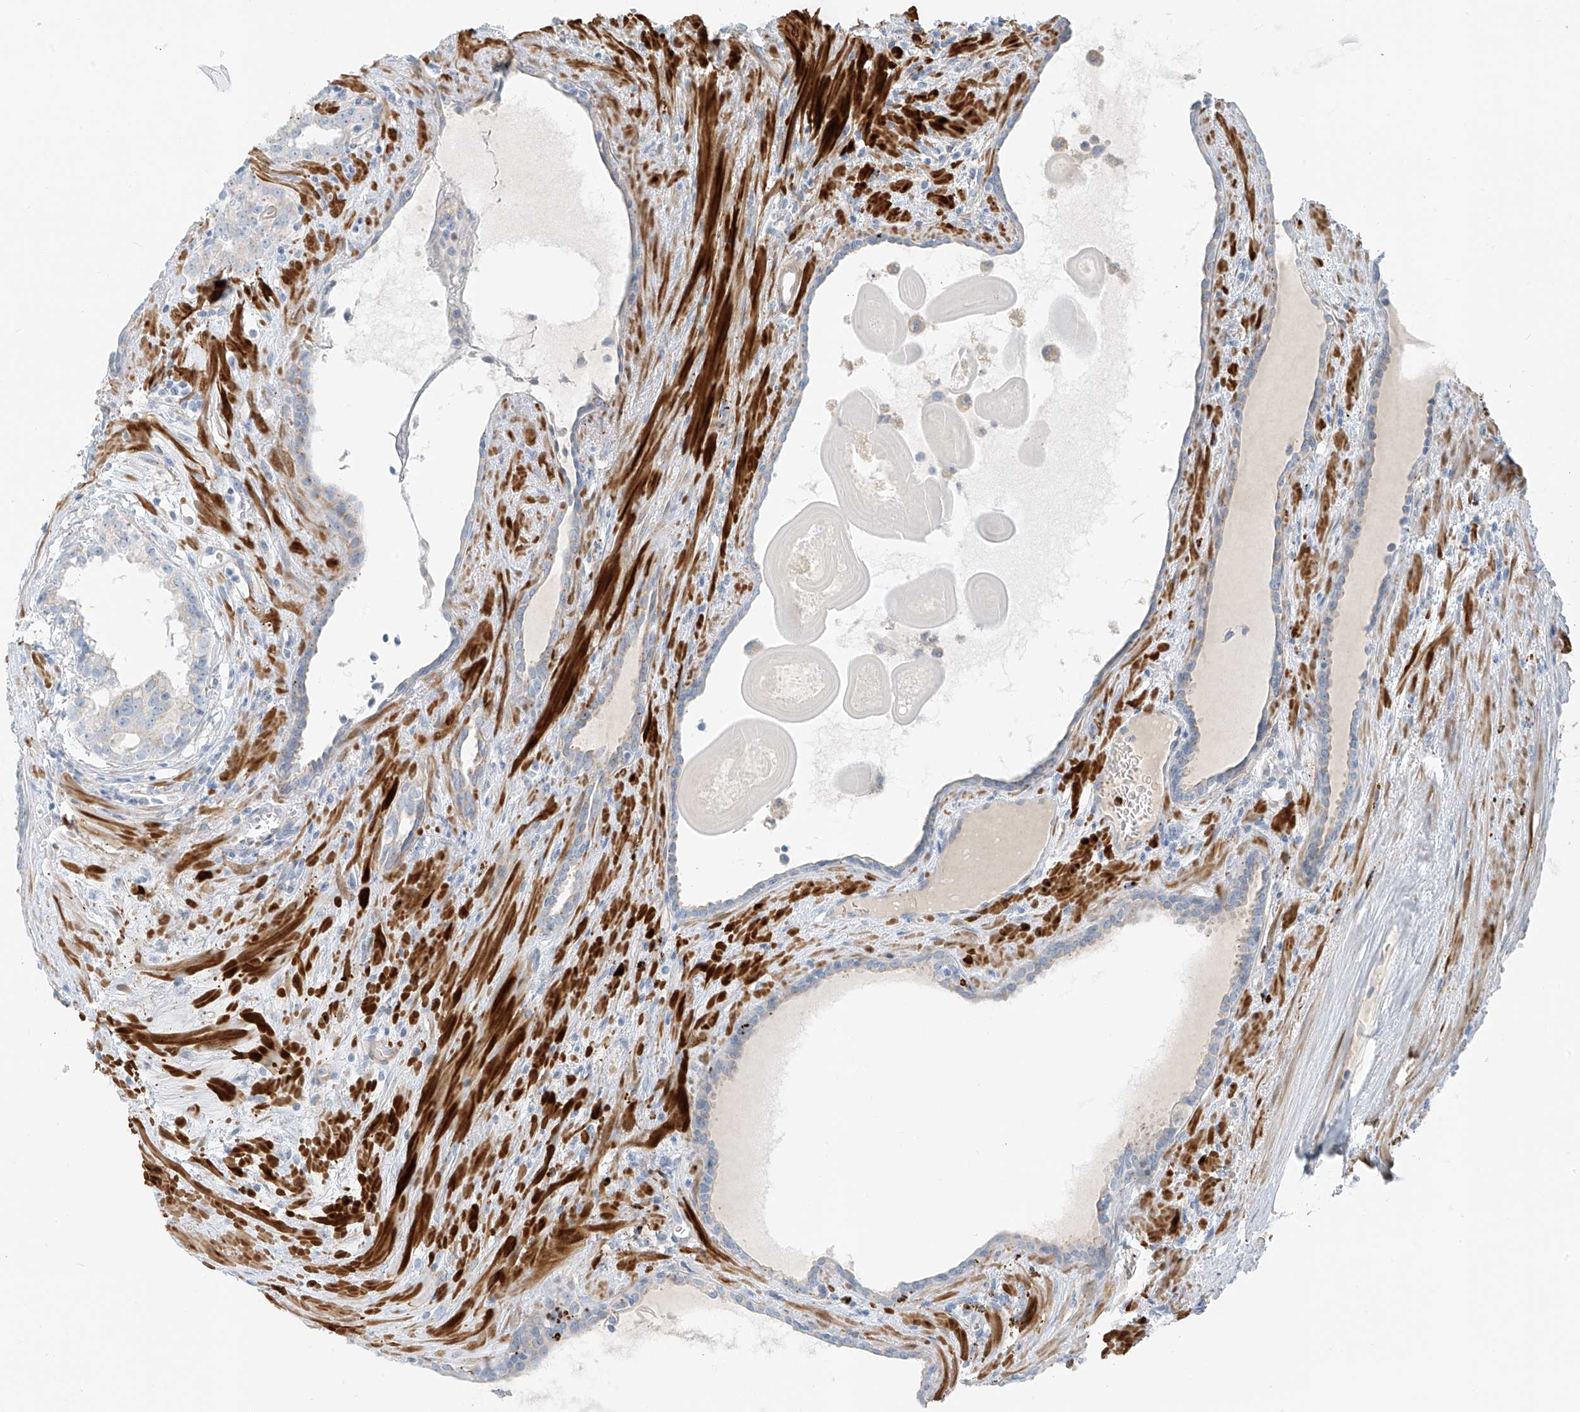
{"staining": {"intensity": "negative", "quantity": "none", "location": "none"}, "tissue": "prostate cancer", "cell_type": "Tumor cells", "image_type": "cancer", "snomed": [{"axis": "morphology", "description": "Adenocarcinoma, High grade"}, {"axis": "topography", "description": "Prostate"}], "caption": "A photomicrograph of human high-grade adenocarcinoma (prostate) is negative for staining in tumor cells.", "gene": "SMCP", "patient": {"sex": "male", "age": 68}}